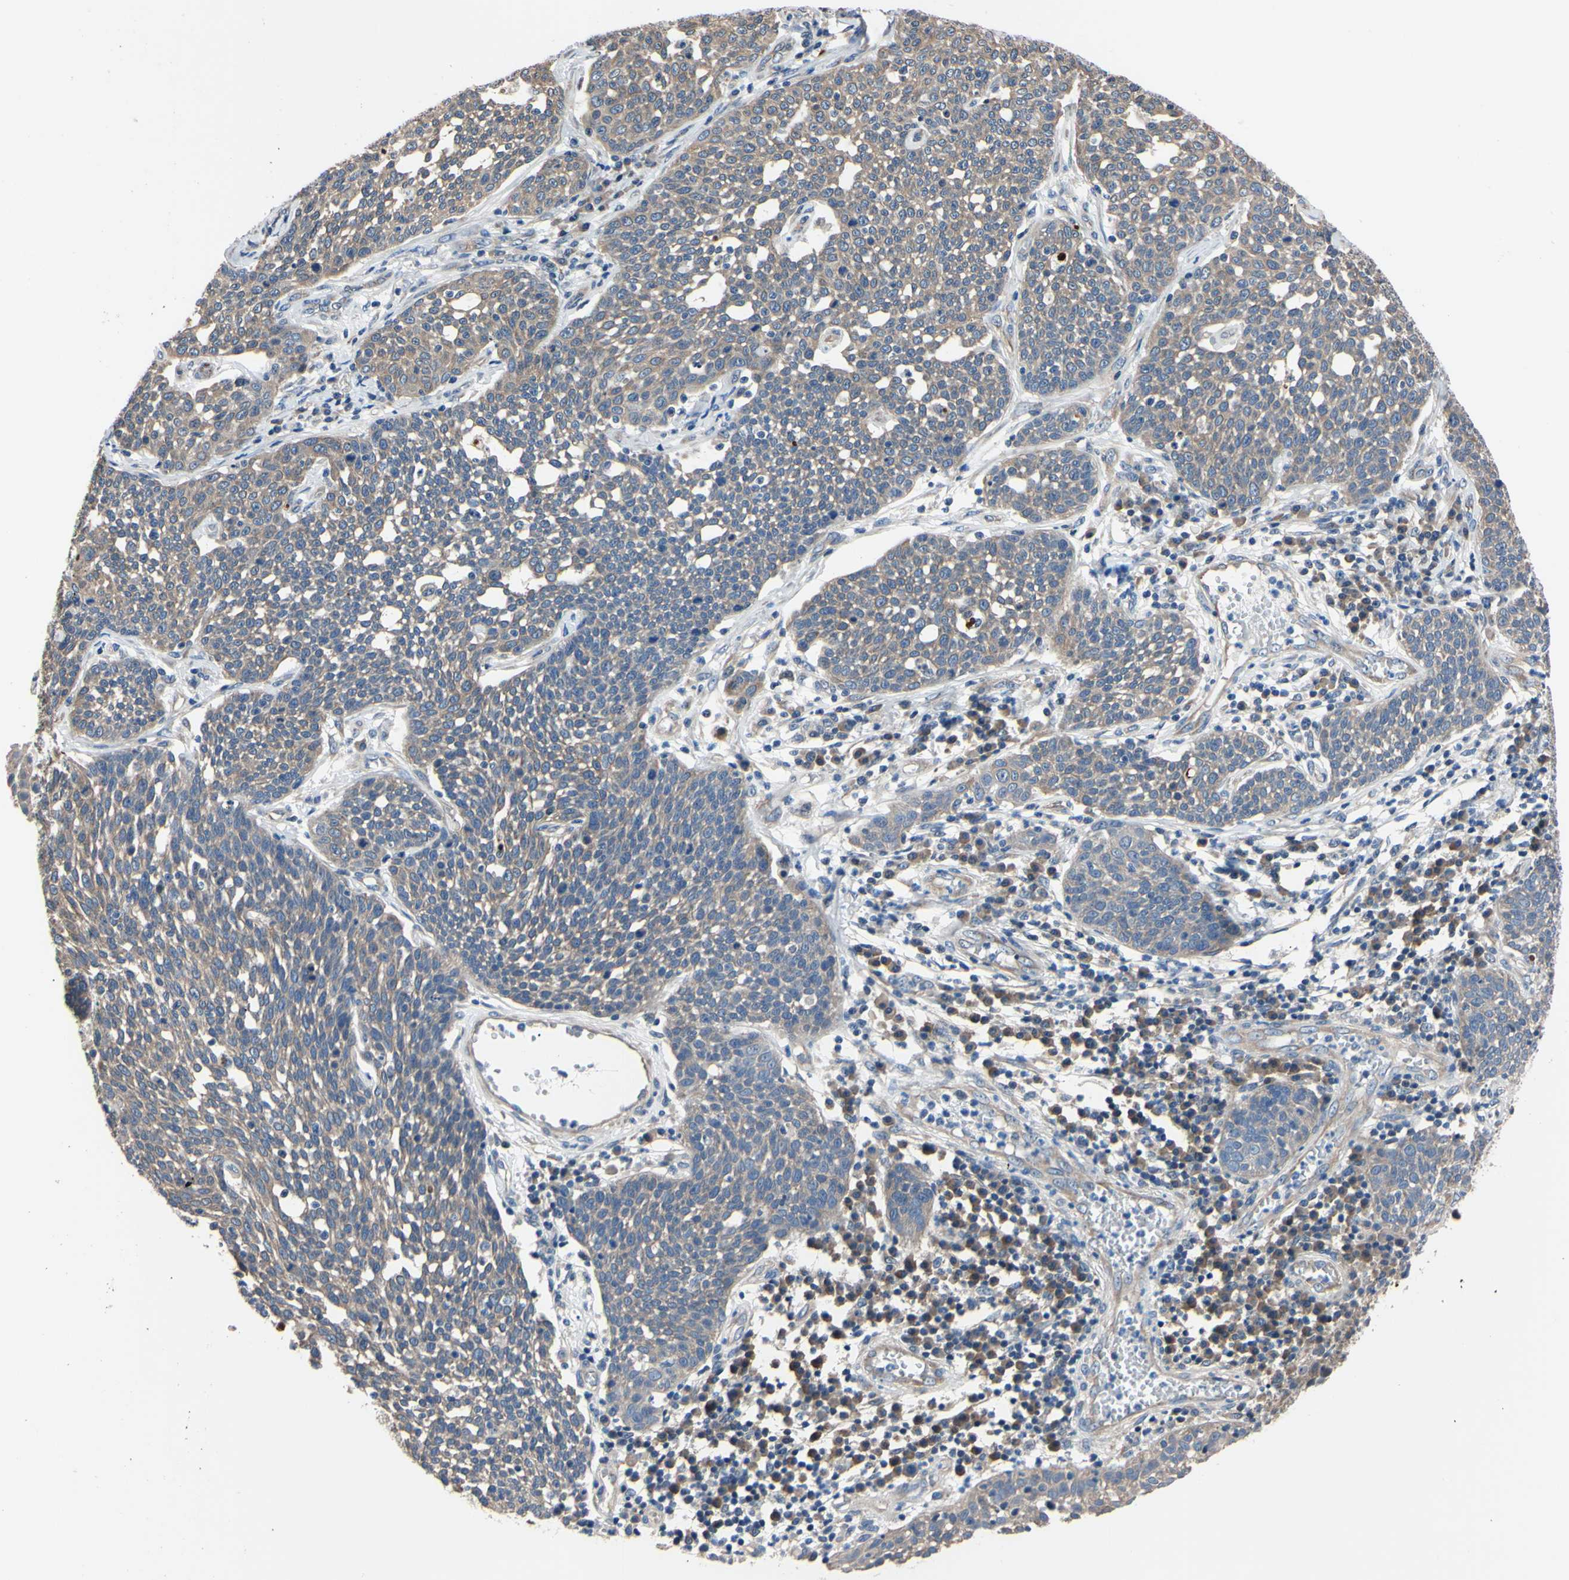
{"staining": {"intensity": "weak", "quantity": "25%-75%", "location": "cytoplasmic/membranous"}, "tissue": "cervical cancer", "cell_type": "Tumor cells", "image_type": "cancer", "snomed": [{"axis": "morphology", "description": "Squamous cell carcinoma, NOS"}, {"axis": "topography", "description": "Cervix"}], "caption": "Immunohistochemistry (DAB) staining of human squamous cell carcinoma (cervical) shows weak cytoplasmic/membranous protein positivity in about 25%-75% of tumor cells. (DAB IHC with brightfield microscopy, high magnification).", "gene": "RARS1", "patient": {"sex": "female", "age": 34}}